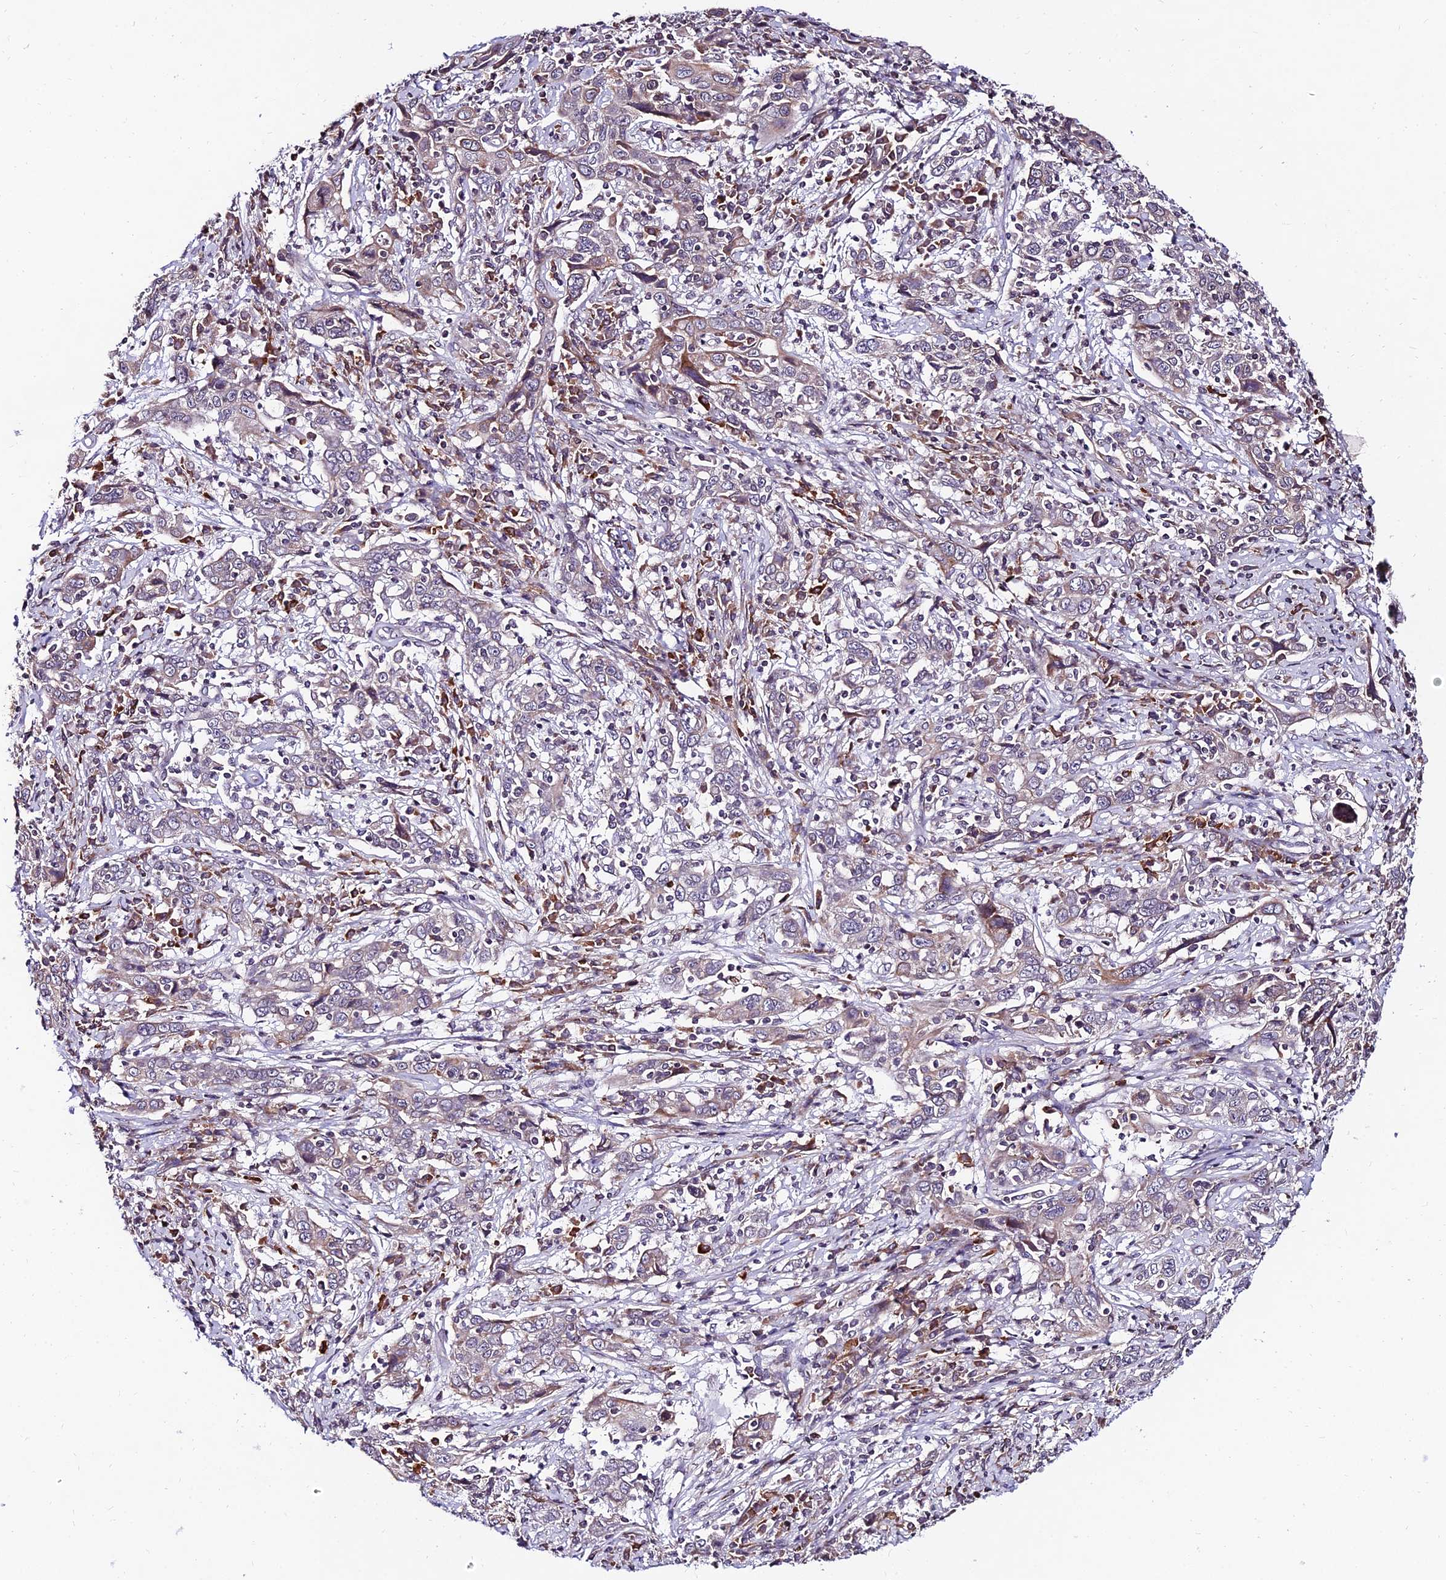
{"staining": {"intensity": "weak", "quantity": "<25%", "location": "cytoplasmic/membranous"}, "tissue": "cervical cancer", "cell_type": "Tumor cells", "image_type": "cancer", "snomed": [{"axis": "morphology", "description": "Squamous cell carcinoma, NOS"}, {"axis": "topography", "description": "Cervix"}], "caption": "Cervical squamous cell carcinoma was stained to show a protein in brown. There is no significant expression in tumor cells.", "gene": "CDNF", "patient": {"sex": "female", "age": 46}}